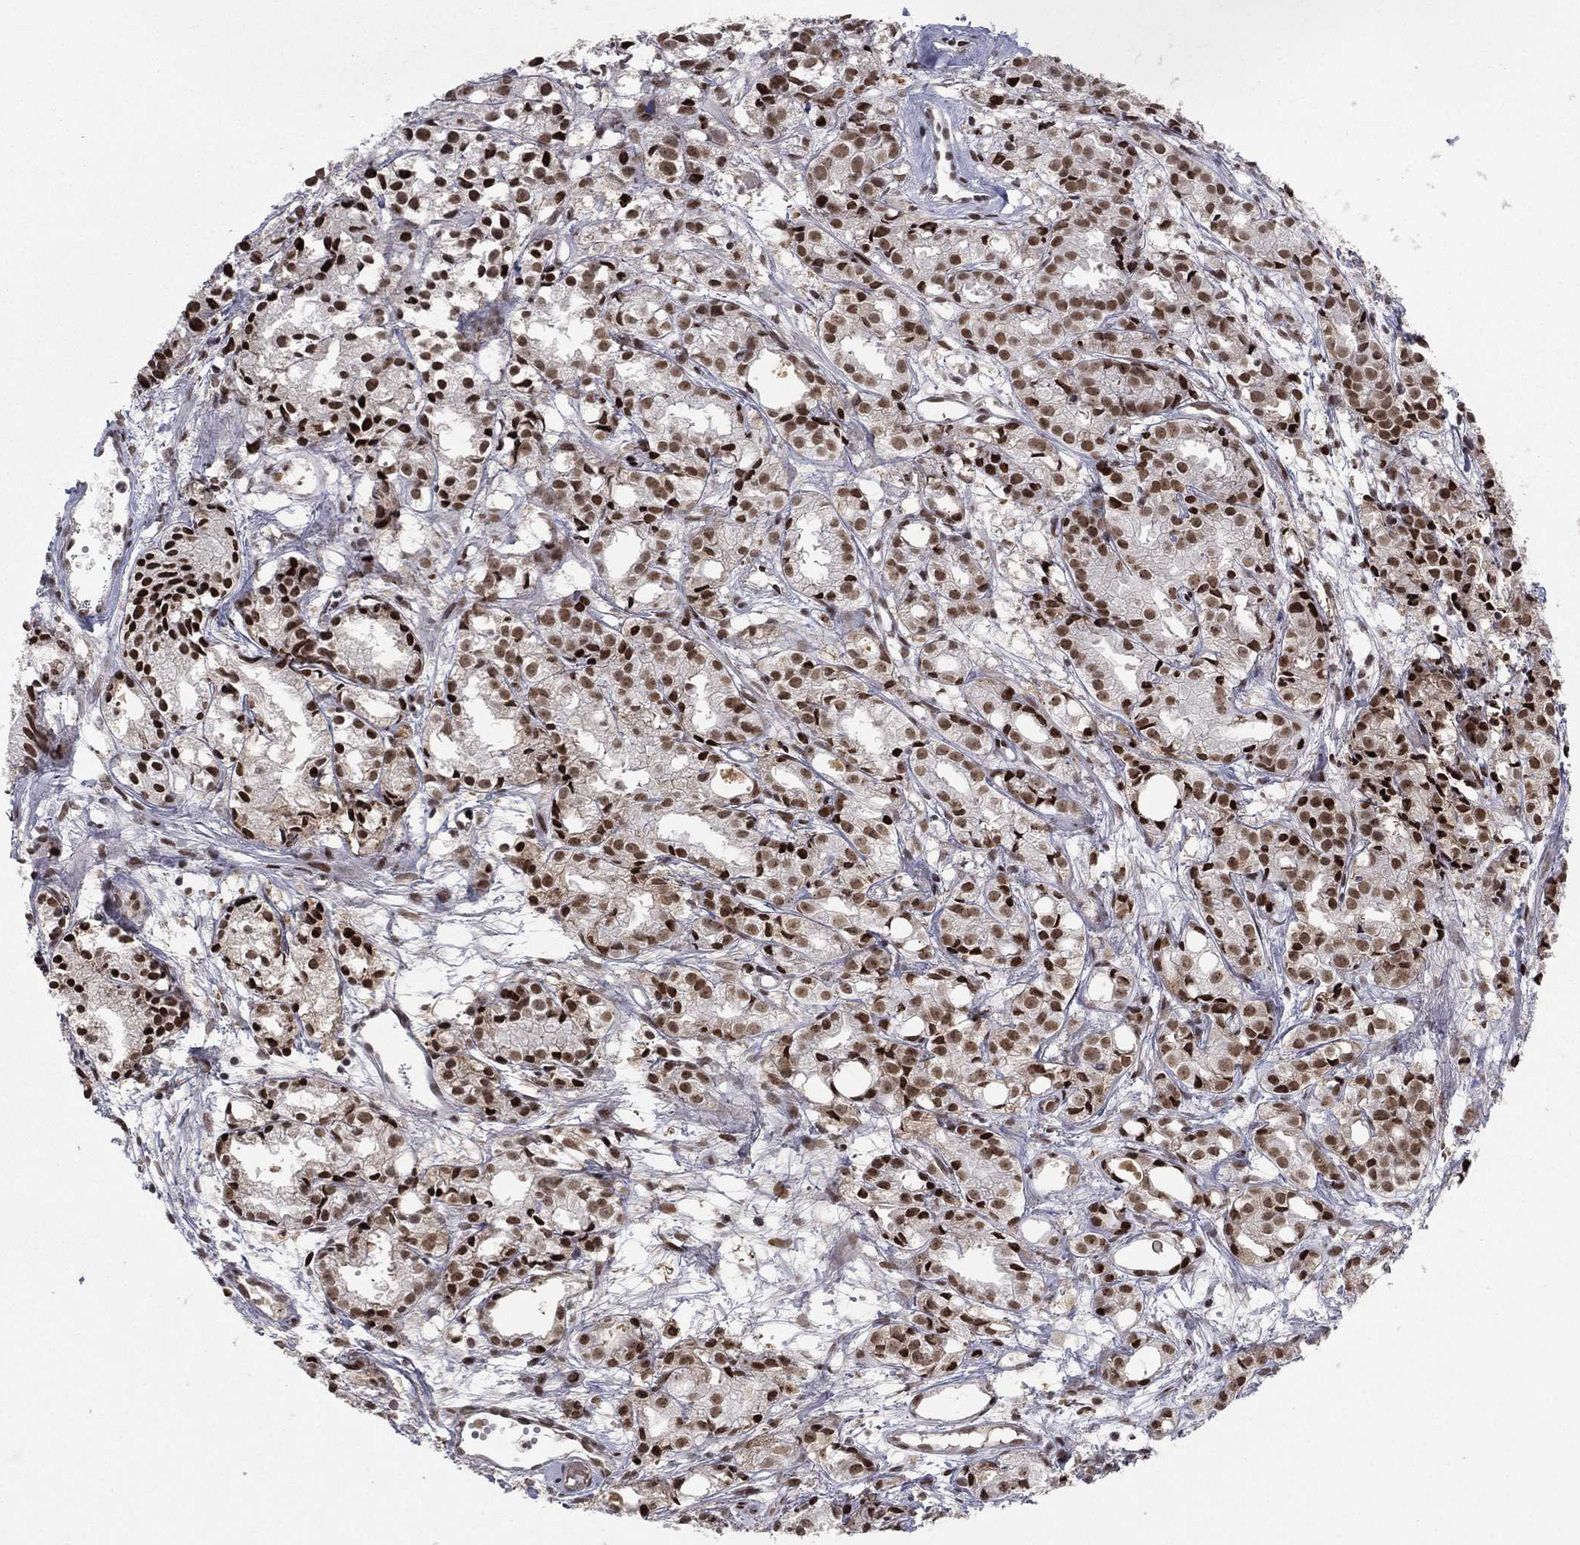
{"staining": {"intensity": "strong", "quantity": ">75%", "location": "nuclear"}, "tissue": "prostate cancer", "cell_type": "Tumor cells", "image_type": "cancer", "snomed": [{"axis": "morphology", "description": "Adenocarcinoma, Medium grade"}, {"axis": "topography", "description": "Prostate"}], "caption": "Prostate cancer tissue demonstrates strong nuclear expression in about >75% of tumor cells", "gene": "RTF1", "patient": {"sex": "male", "age": 74}}